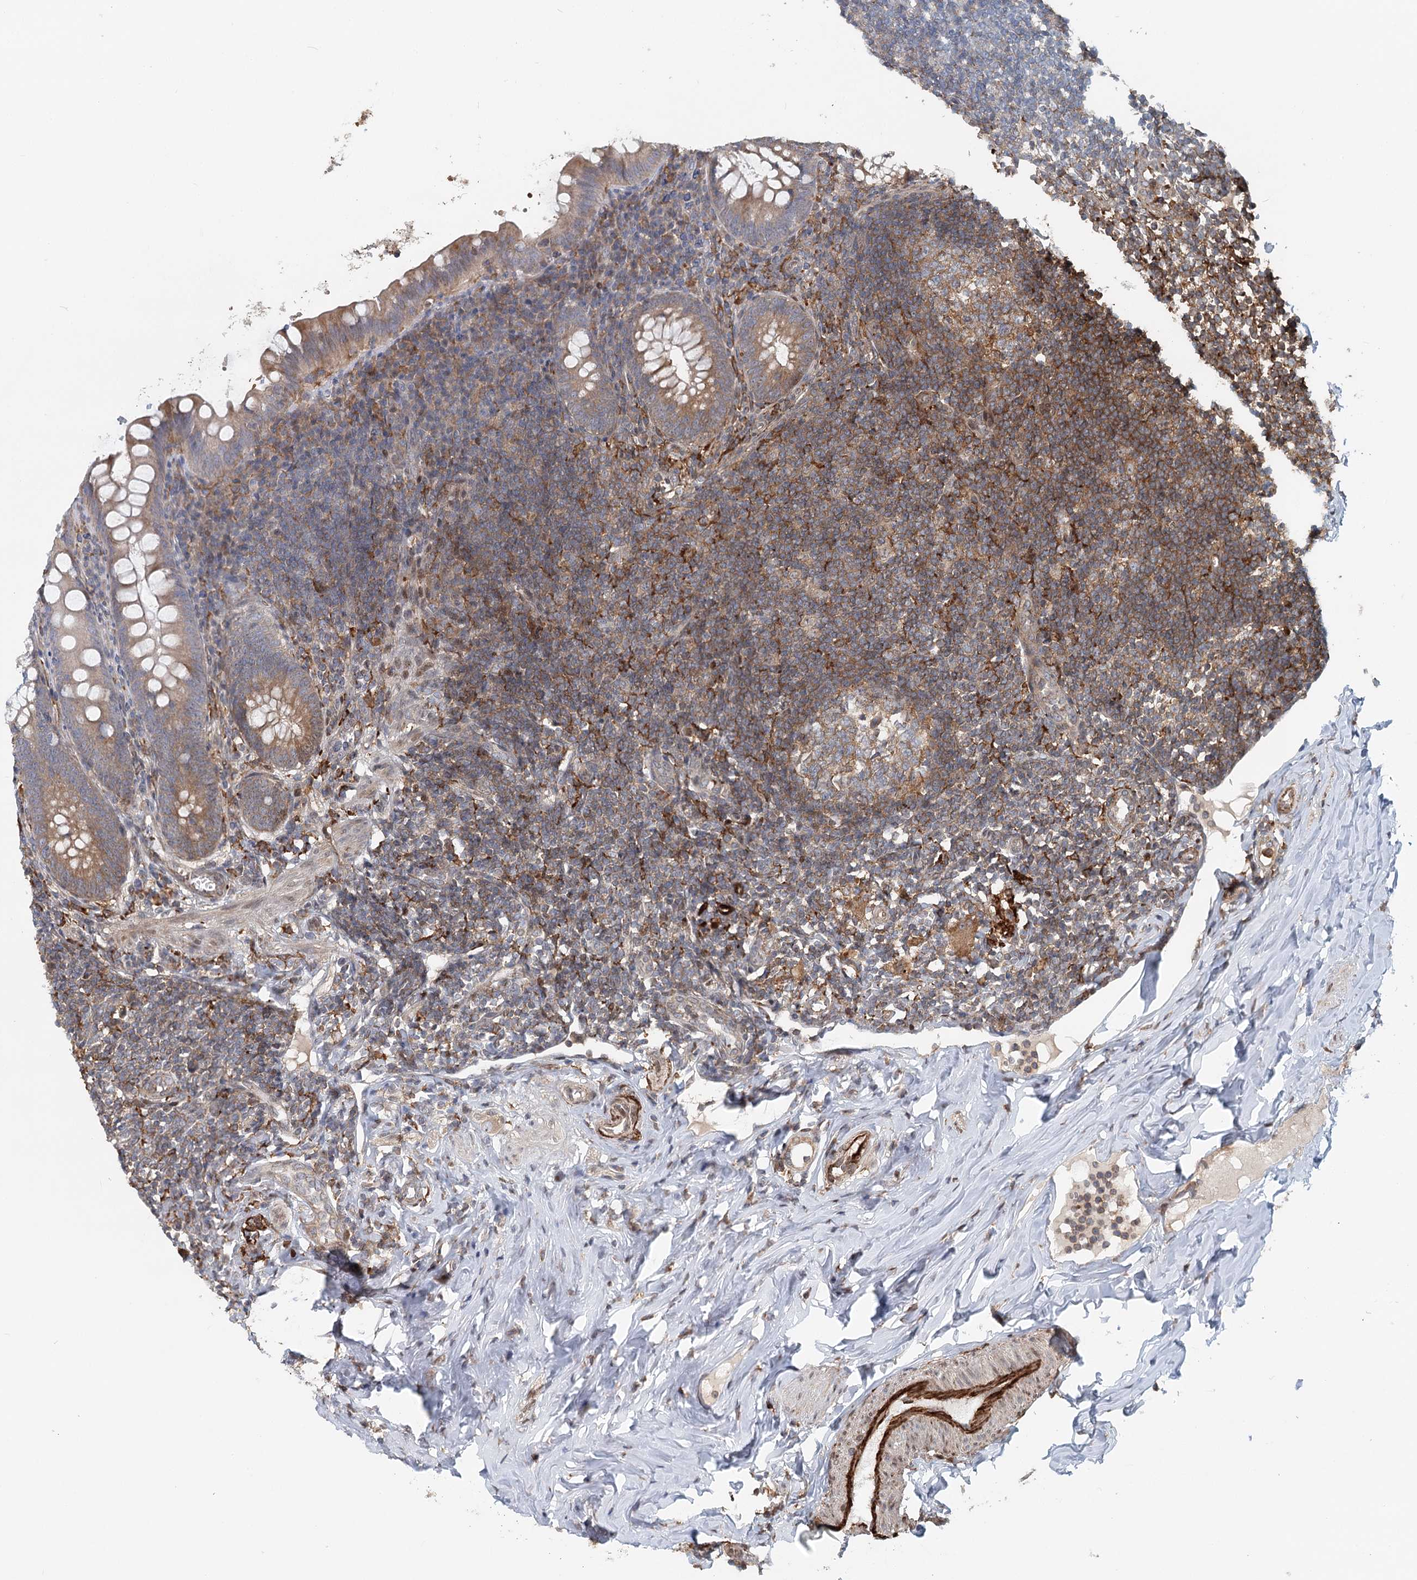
{"staining": {"intensity": "moderate", "quantity": "25%-75%", "location": "cytoplasmic/membranous"}, "tissue": "appendix", "cell_type": "Glandular cells", "image_type": "normal", "snomed": [{"axis": "morphology", "description": "Normal tissue, NOS"}, {"axis": "topography", "description": "Appendix"}], "caption": "Immunohistochemistry of normal appendix exhibits medium levels of moderate cytoplasmic/membranous staining in approximately 25%-75% of glandular cells. The staining was performed using DAB (3,3'-diaminobenzidine), with brown indicating positive protein expression. Nuclei are stained blue with hematoxylin.", "gene": "RNF111", "patient": {"sex": "female", "age": 33}}